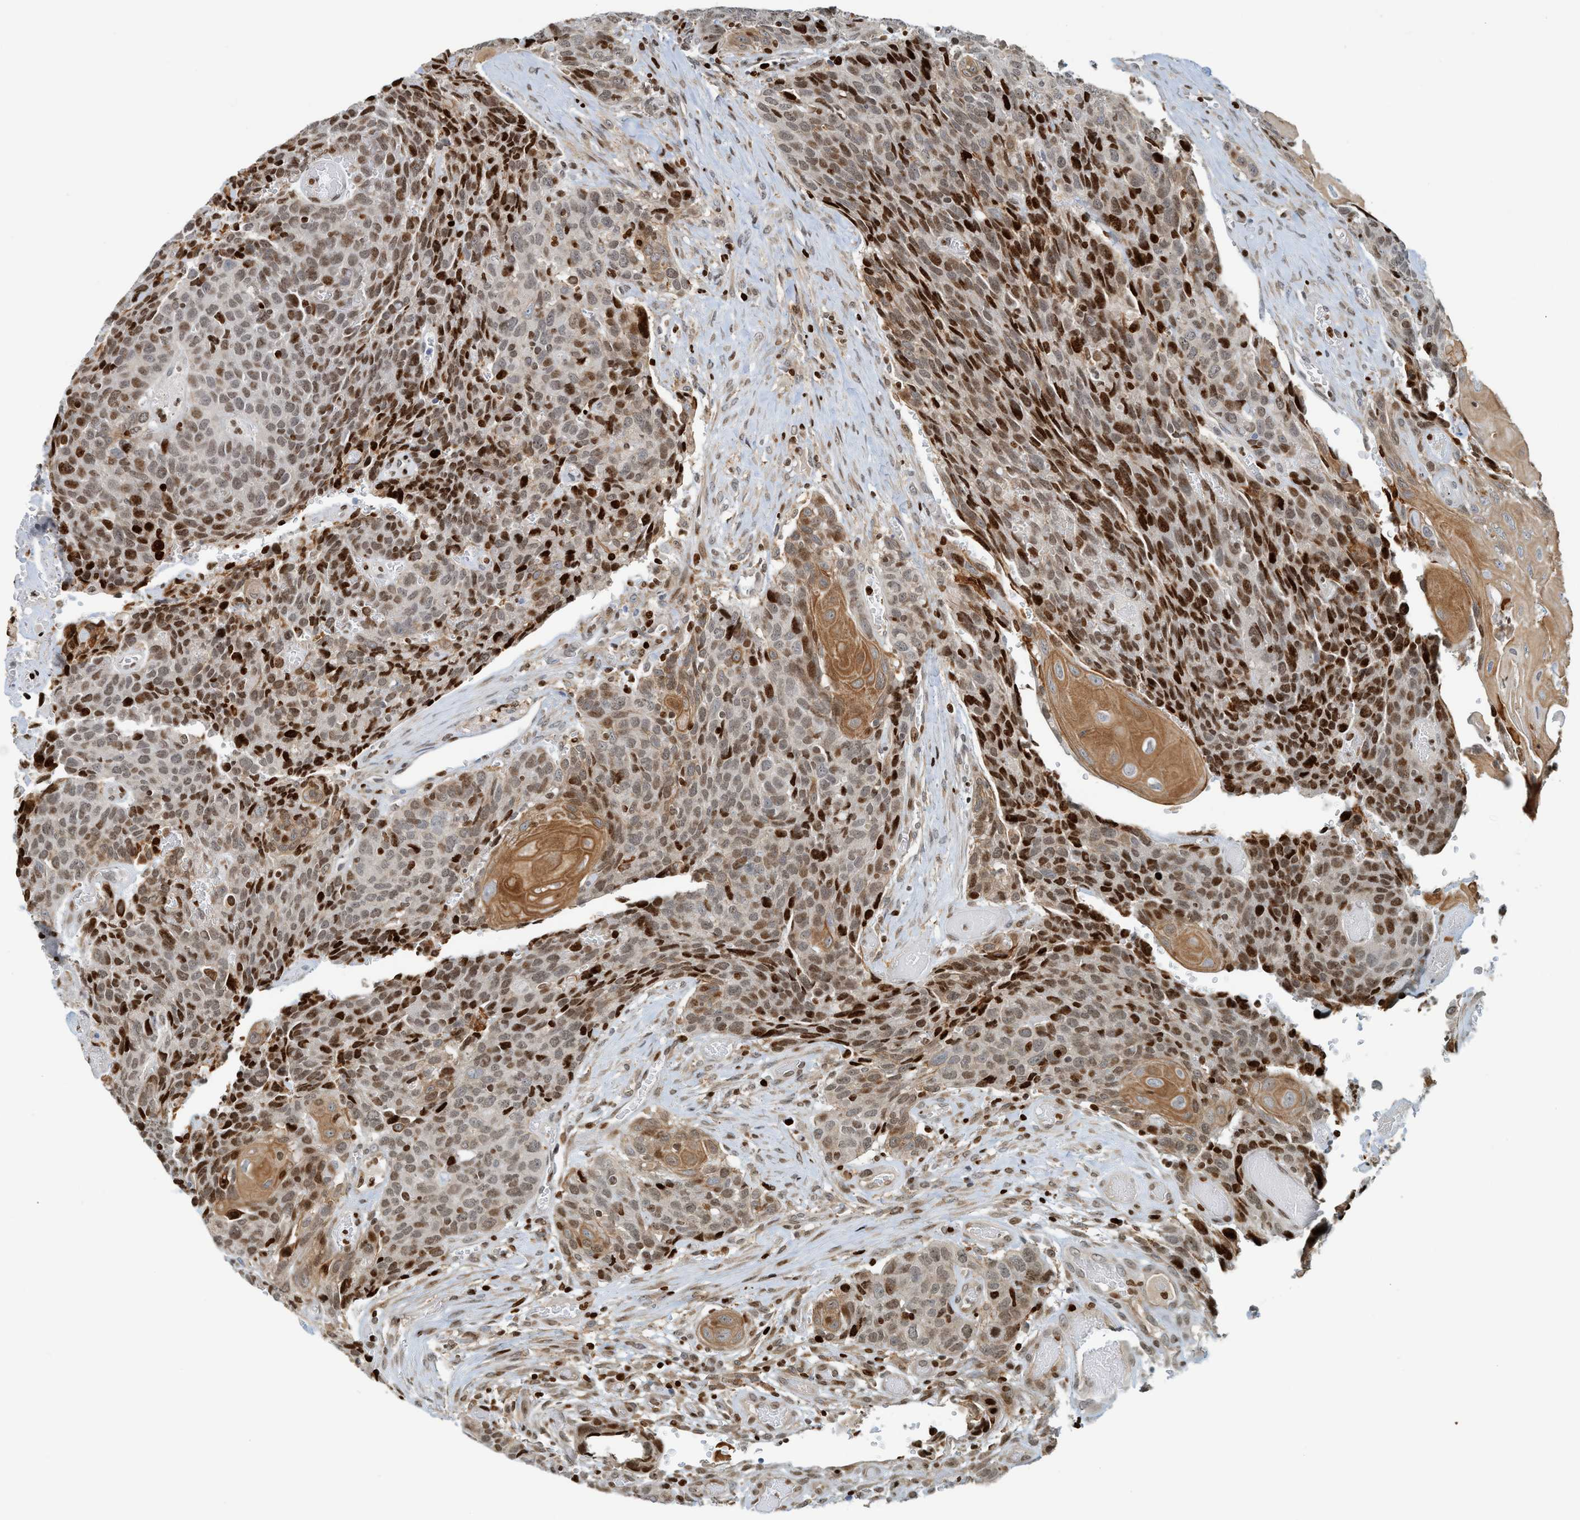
{"staining": {"intensity": "moderate", "quantity": ">75%", "location": "cytoplasmic/membranous,nuclear"}, "tissue": "head and neck cancer", "cell_type": "Tumor cells", "image_type": "cancer", "snomed": [{"axis": "morphology", "description": "Squamous cell carcinoma, NOS"}, {"axis": "topography", "description": "Head-Neck"}], "caption": "Human squamous cell carcinoma (head and neck) stained for a protein (brown) reveals moderate cytoplasmic/membranous and nuclear positive expression in approximately >75% of tumor cells.", "gene": "SH3D19", "patient": {"sex": "male", "age": 66}}